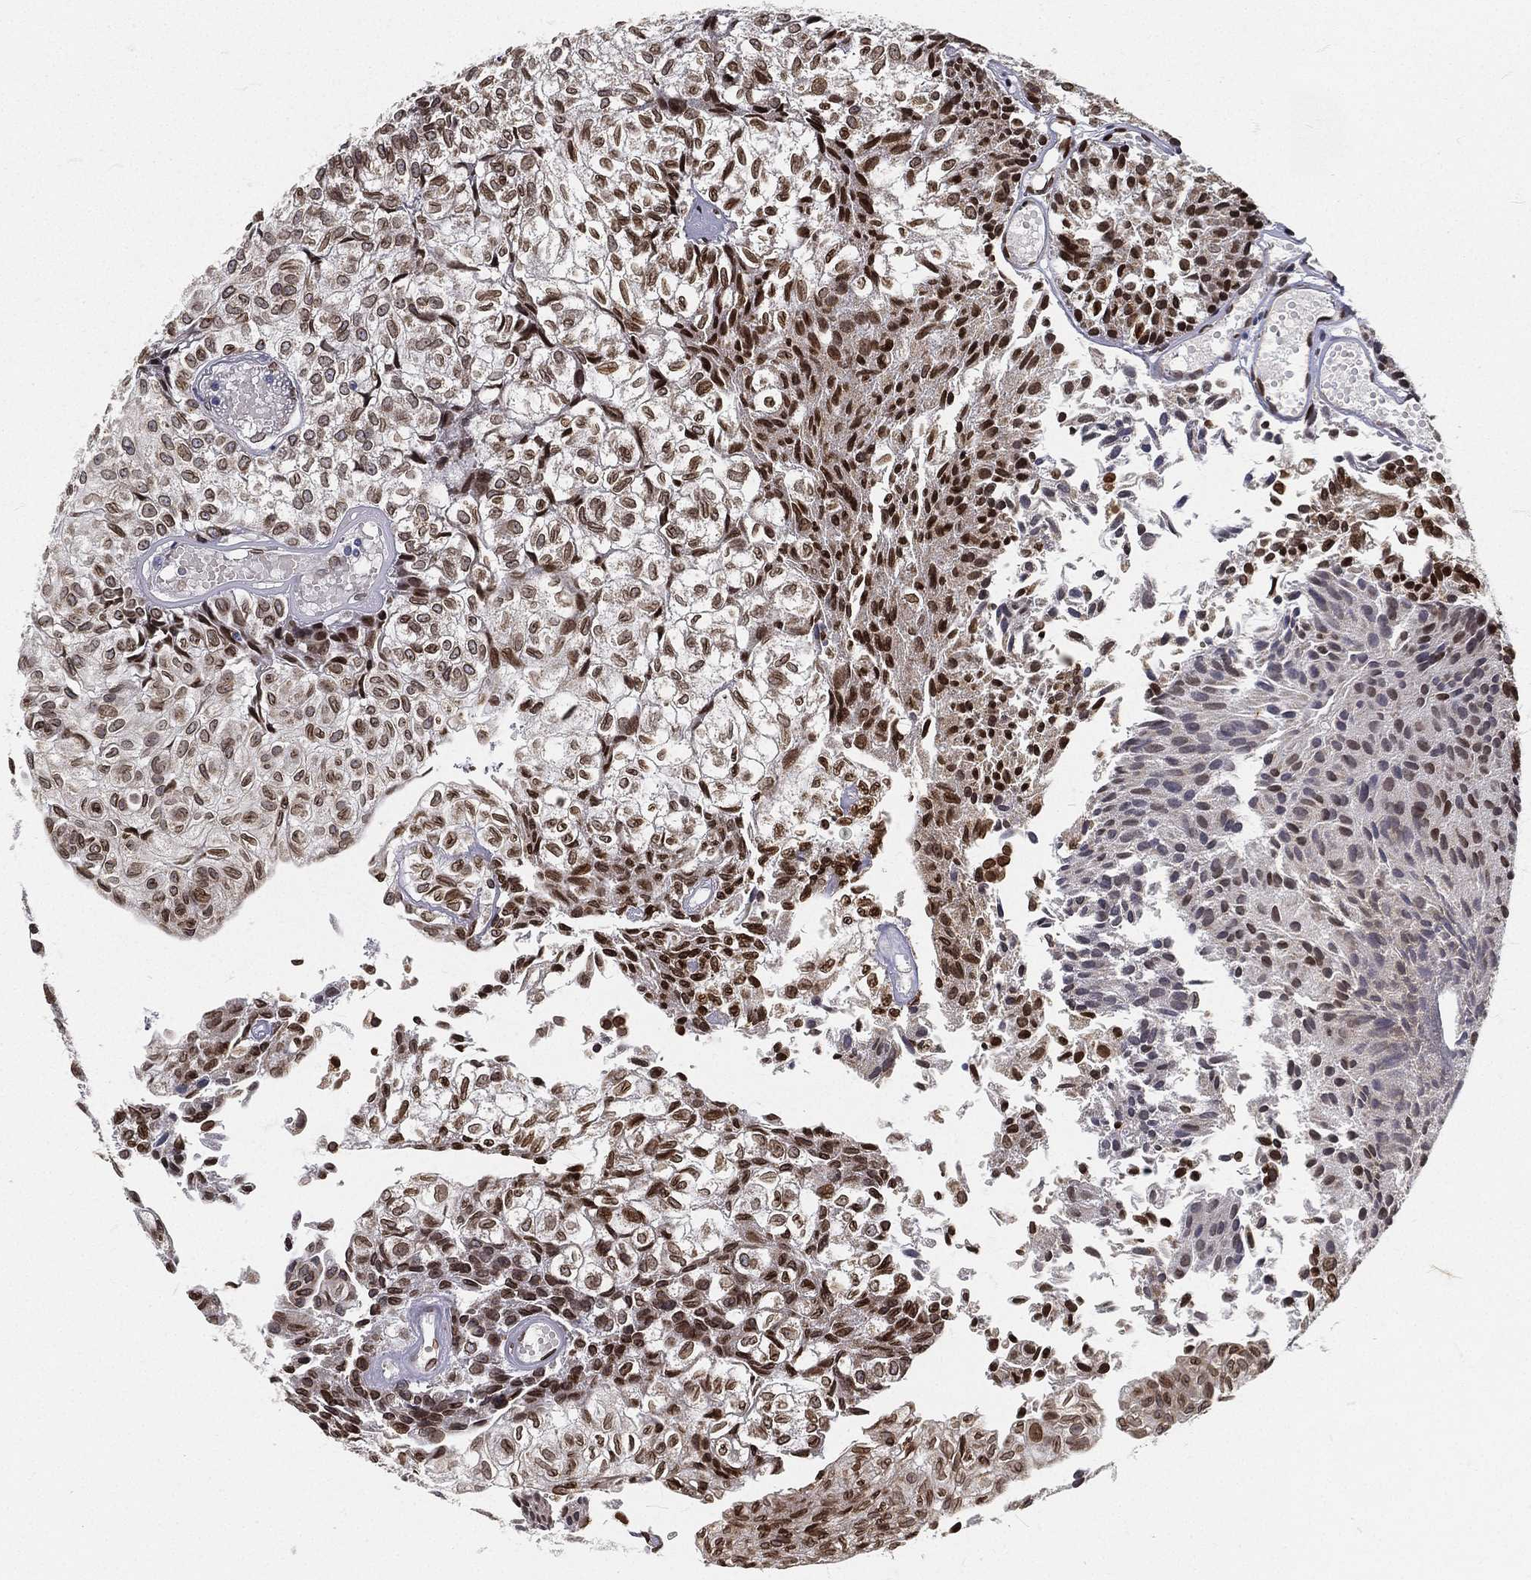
{"staining": {"intensity": "moderate", "quantity": ">75%", "location": "cytoplasmic/membranous,nuclear"}, "tissue": "urothelial cancer", "cell_type": "Tumor cells", "image_type": "cancer", "snomed": [{"axis": "morphology", "description": "Urothelial carcinoma, Low grade"}, {"axis": "topography", "description": "Urinary bladder"}], "caption": "A brown stain highlights moderate cytoplasmic/membranous and nuclear positivity of a protein in human urothelial carcinoma (low-grade) tumor cells.", "gene": "PALB2", "patient": {"sex": "male", "age": 89}}